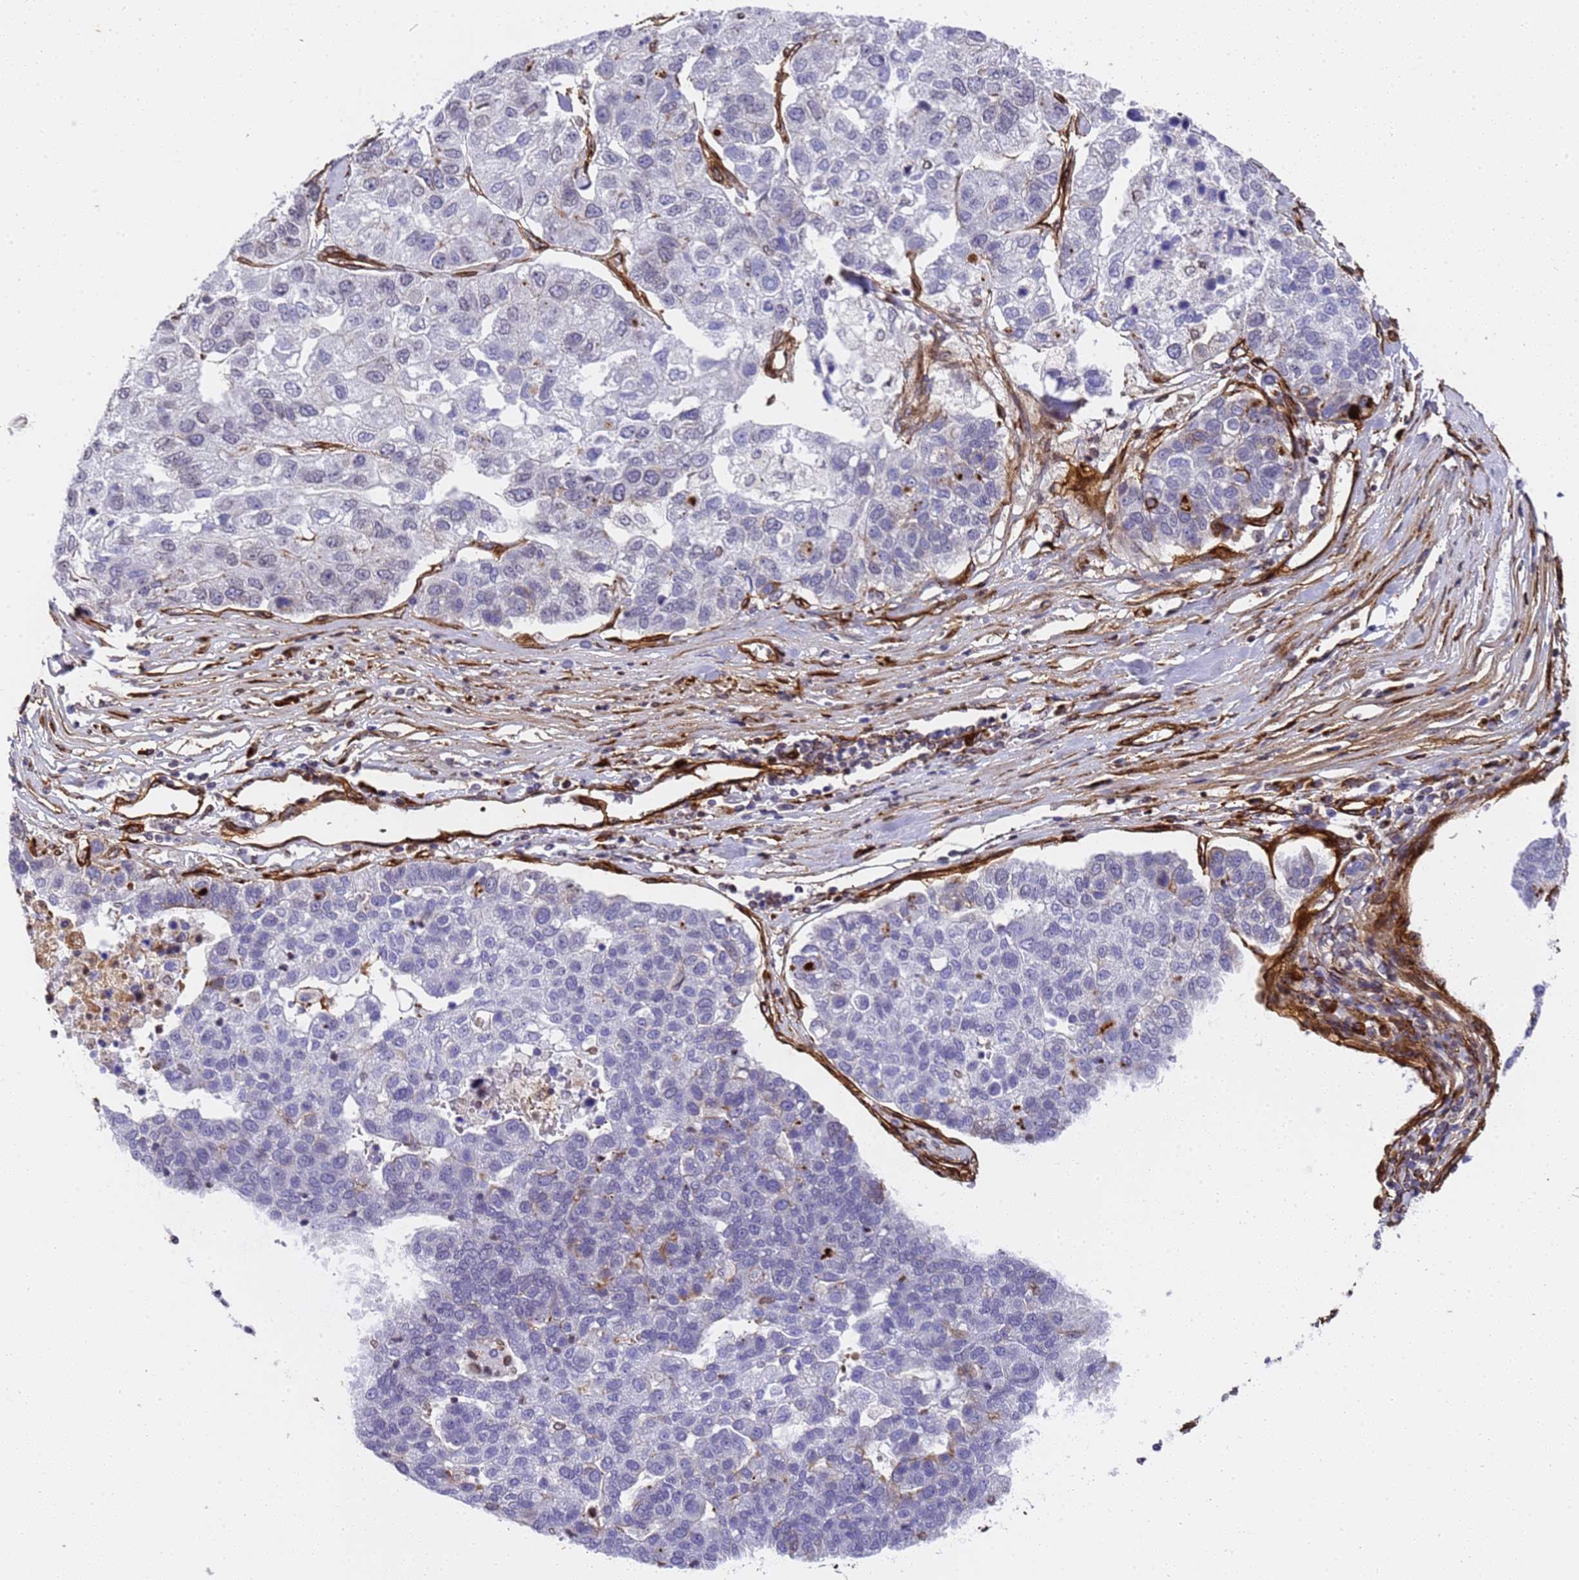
{"staining": {"intensity": "negative", "quantity": "none", "location": "none"}, "tissue": "pancreatic cancer", "cell_type": "Tumor cells", "image_type": "cancer", "snomed": [{"axis": "morphology", "description": "Adenocarcinoma, NOS"}, {"axis": "topography", "description": "Pancreas"}], "caption": "This is an IHC micrograph of pancreatic cancer (adenocarcinoma). There is no expression in tumor cells.", "gene": "IGFBP7", "patient": {"sex": "female", "age": 61}}